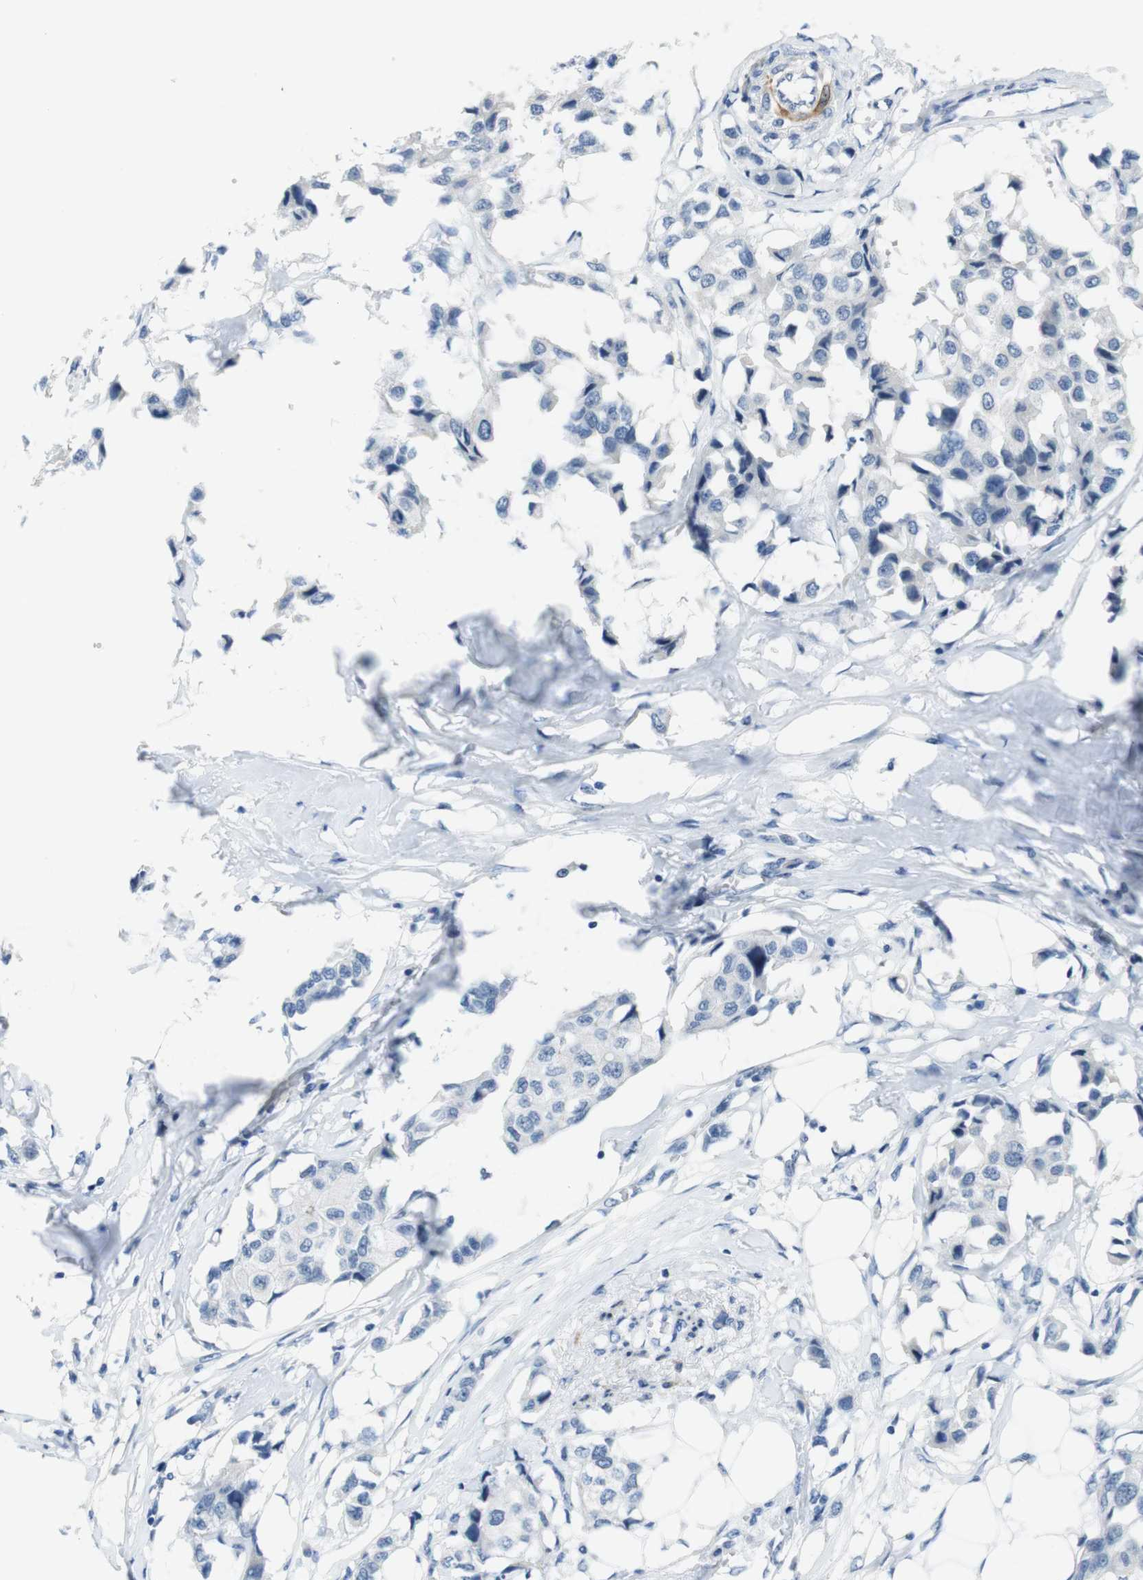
{"staining": {"intensity": "negative", "quantity": "none", "location": "none"}, "tissue": "breast cancer", "cell_type": "Tumor cells", "image_type": "cancer", "snomed": [{"axis": "morphology", "description": "Duct carcinoma"}, {"axis": "topography", "description": "Breast"}], "caption": "A micrograph of human breast cancer is negative for staining in tumor cells.", "gene": "HRH2", "patient": {"sex": "female", "age": 80}}